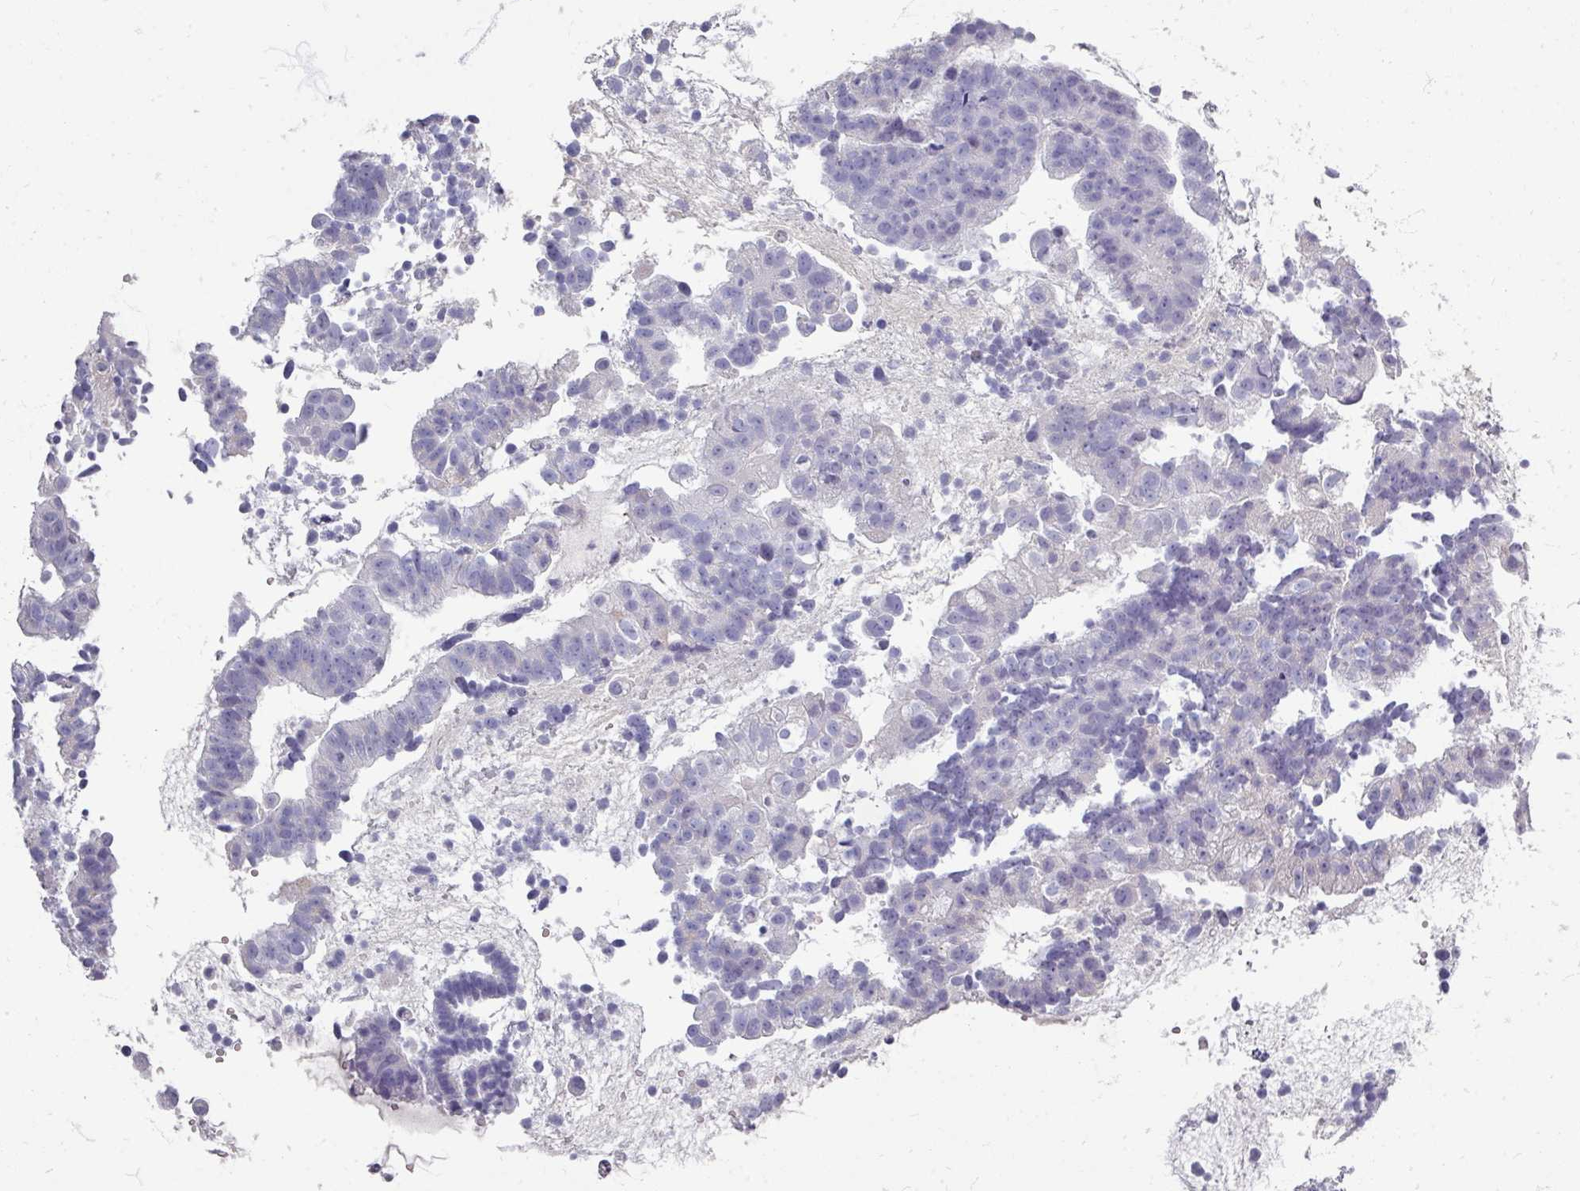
{"staining": {"intensity": "negative", "quantity": "none", "location": "none"}, "tissue": "endometrial cancer", "cell_type": "Tumor cells", "image_type": "cancer", "snomed": [{"axis": "morphology", "description": "Adenocarcinoma, NOS"}, {"axis": "topography", "description": "Endometrium"}], "caption": "Immunohistochemistry (IHC) image of neoplastic tissue: endometrial cancer (adenocarcinoma) stained with DAB demonstrates no significant protein staining in tumor cells.", "gene": "ZNF878", "patient": {"sex": "female", "age": 76}}